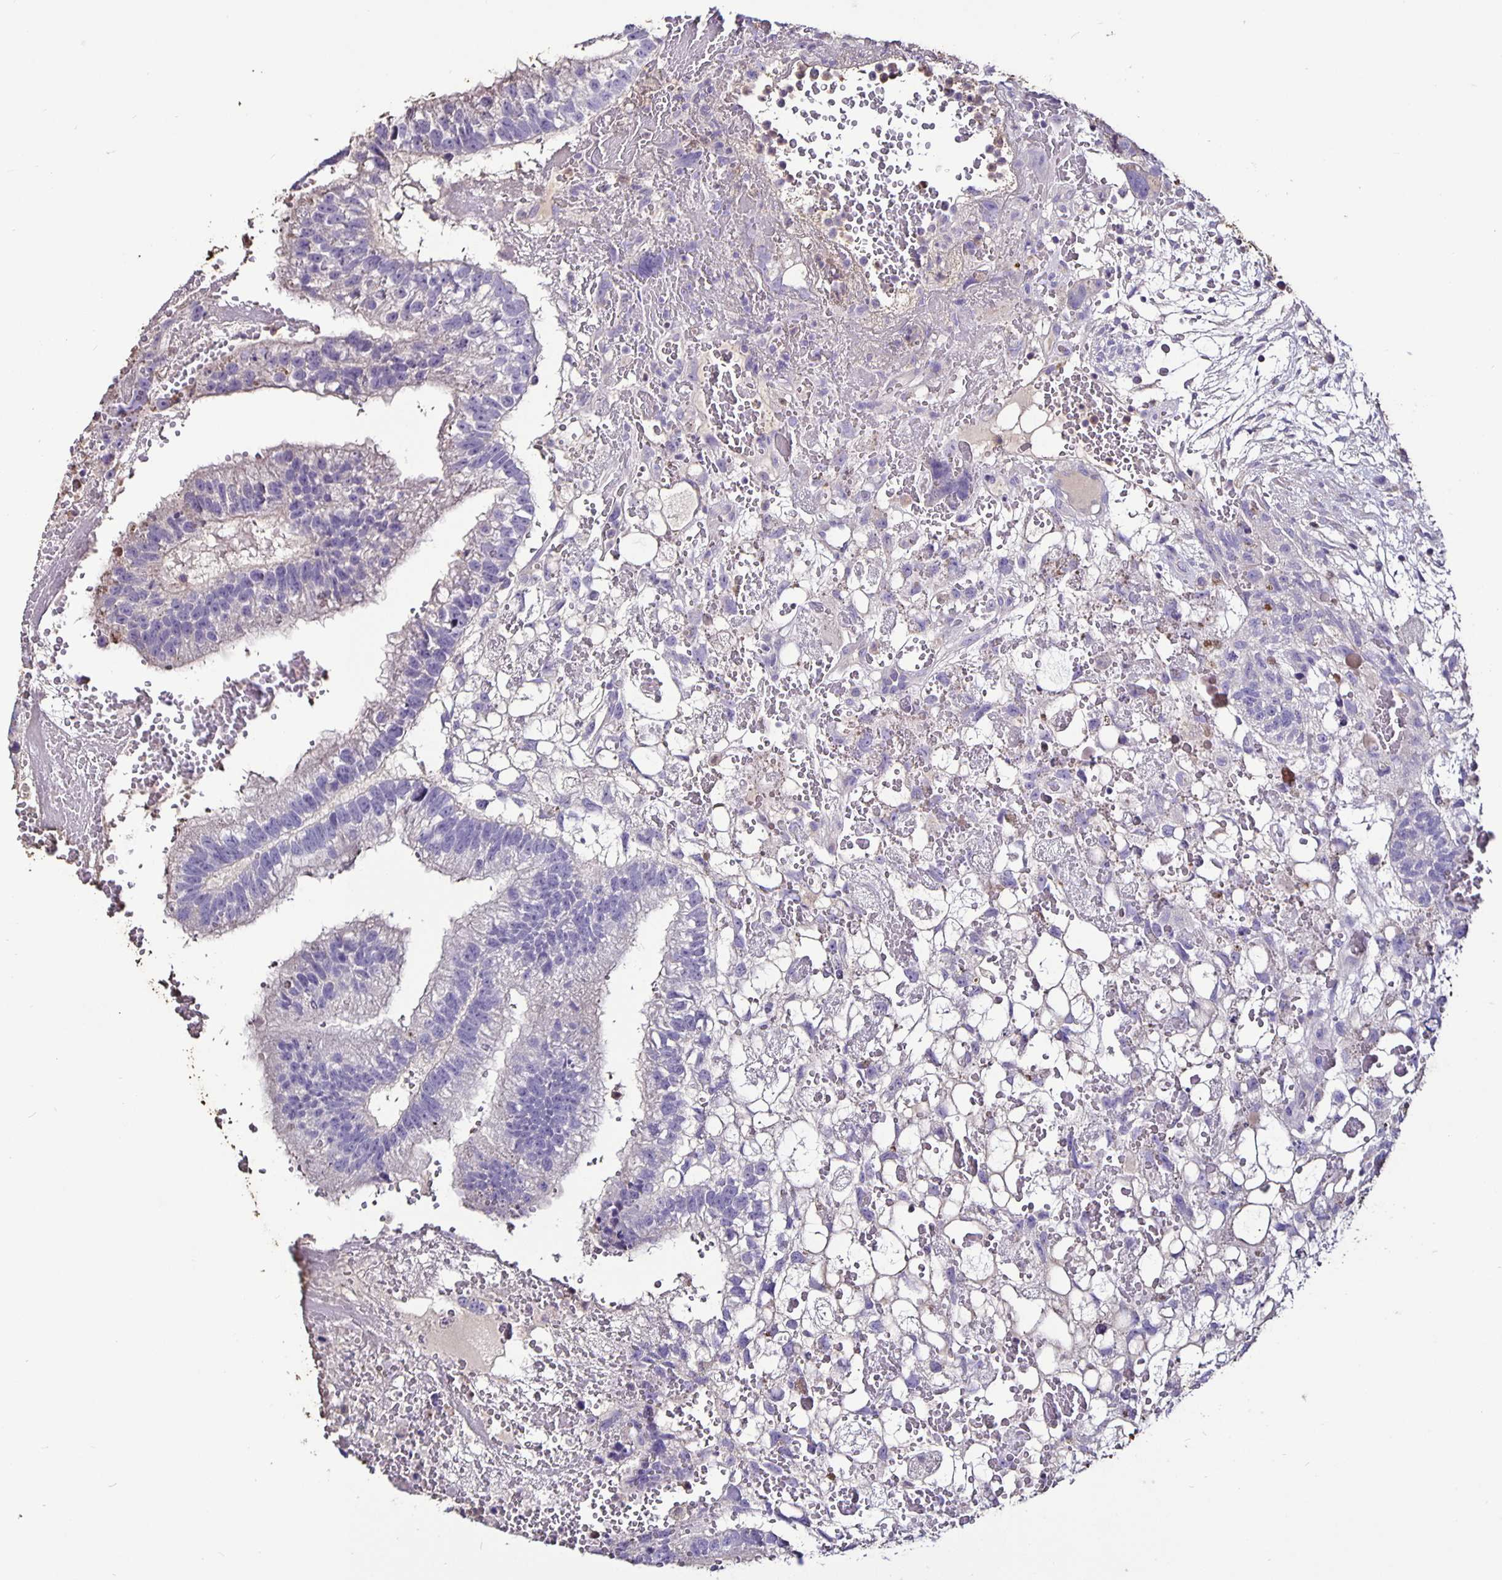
{"staining": {"intensity": "negative", "quantity": "none", "location": "none"}, "tissue": "testis cancer", "cell_type": "Tumor cells", "image_type": "cancer", "snomed": [{"axis": "morphology", "description": "Normal tissue, NOS"}, {"axis": "morphology", "description": "Carcinoma, Embryonal, NOS"}, {"axis": "topography", "description": "Testis"}], "caption": "IHC micrograph of human testis embryonal carcinoma stained for a protein (brown), which shows no expression in tumor cells. (Brightfield microscopy of DAB (3,3'-diaminobenzidine) IHC at high magnification).", "gene": "FCER1A", "patient": {"sex": "male", "age": 32}}